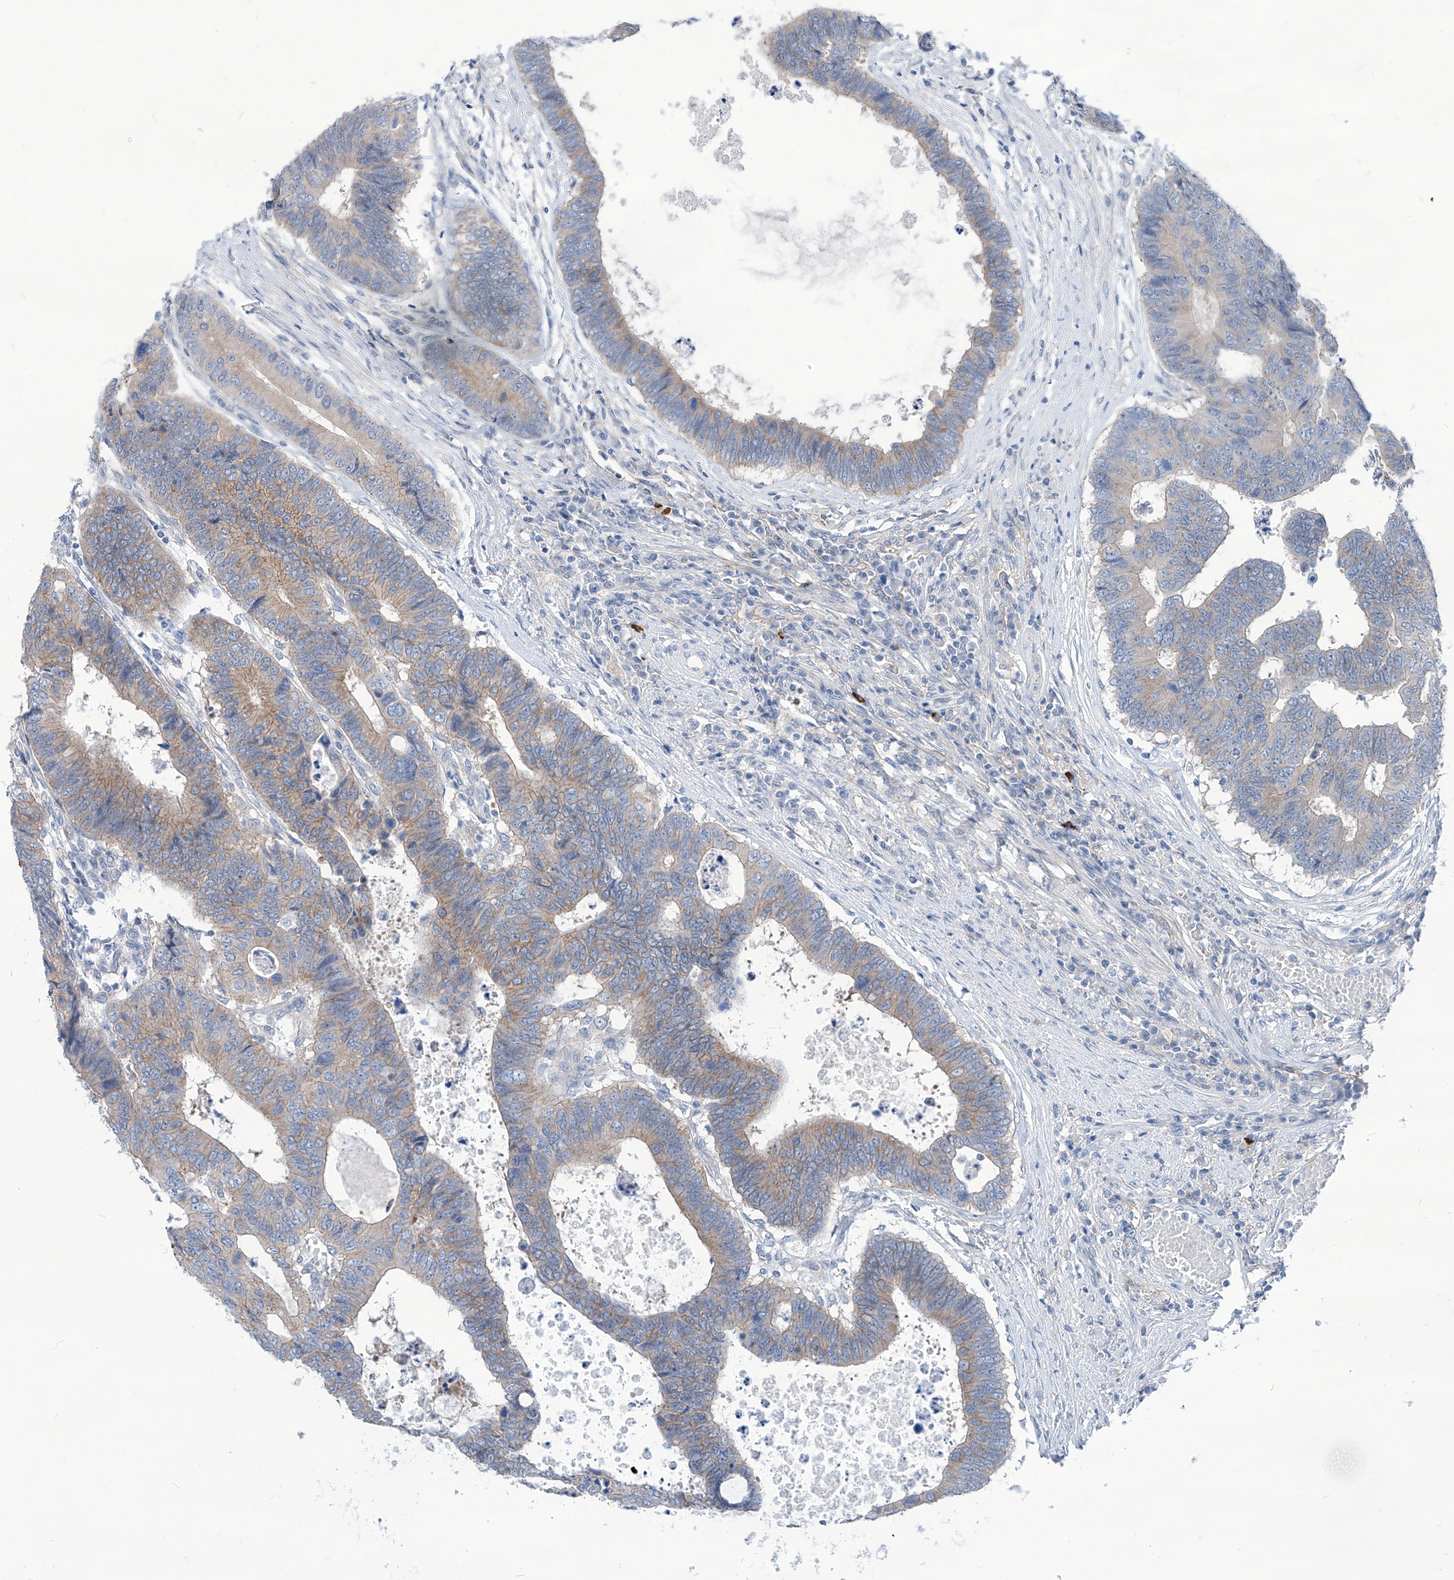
{"staining": {"intensity": "moderate", "quantity": "25%-75%", "location": "cytoplasmic/membranous"}, "tissue": "colorectal cancer", "cell_type": "Tumor cells", "image_type": "cancer", "snomed": [{"axis": "morphology", "description": "Adenocarcinoma, NOS"}, {"axis": "topography", "description": "Rectum"}], "caption": "Human colorectal cancer (adenocarcinoma) stained for a protein (brown) shows moderate cytoplasmic/membranous positive staining in about 25%-75% of tumor cells.", "gene": "AKAP10", "patient": {"sex": "male", "age": 84}}